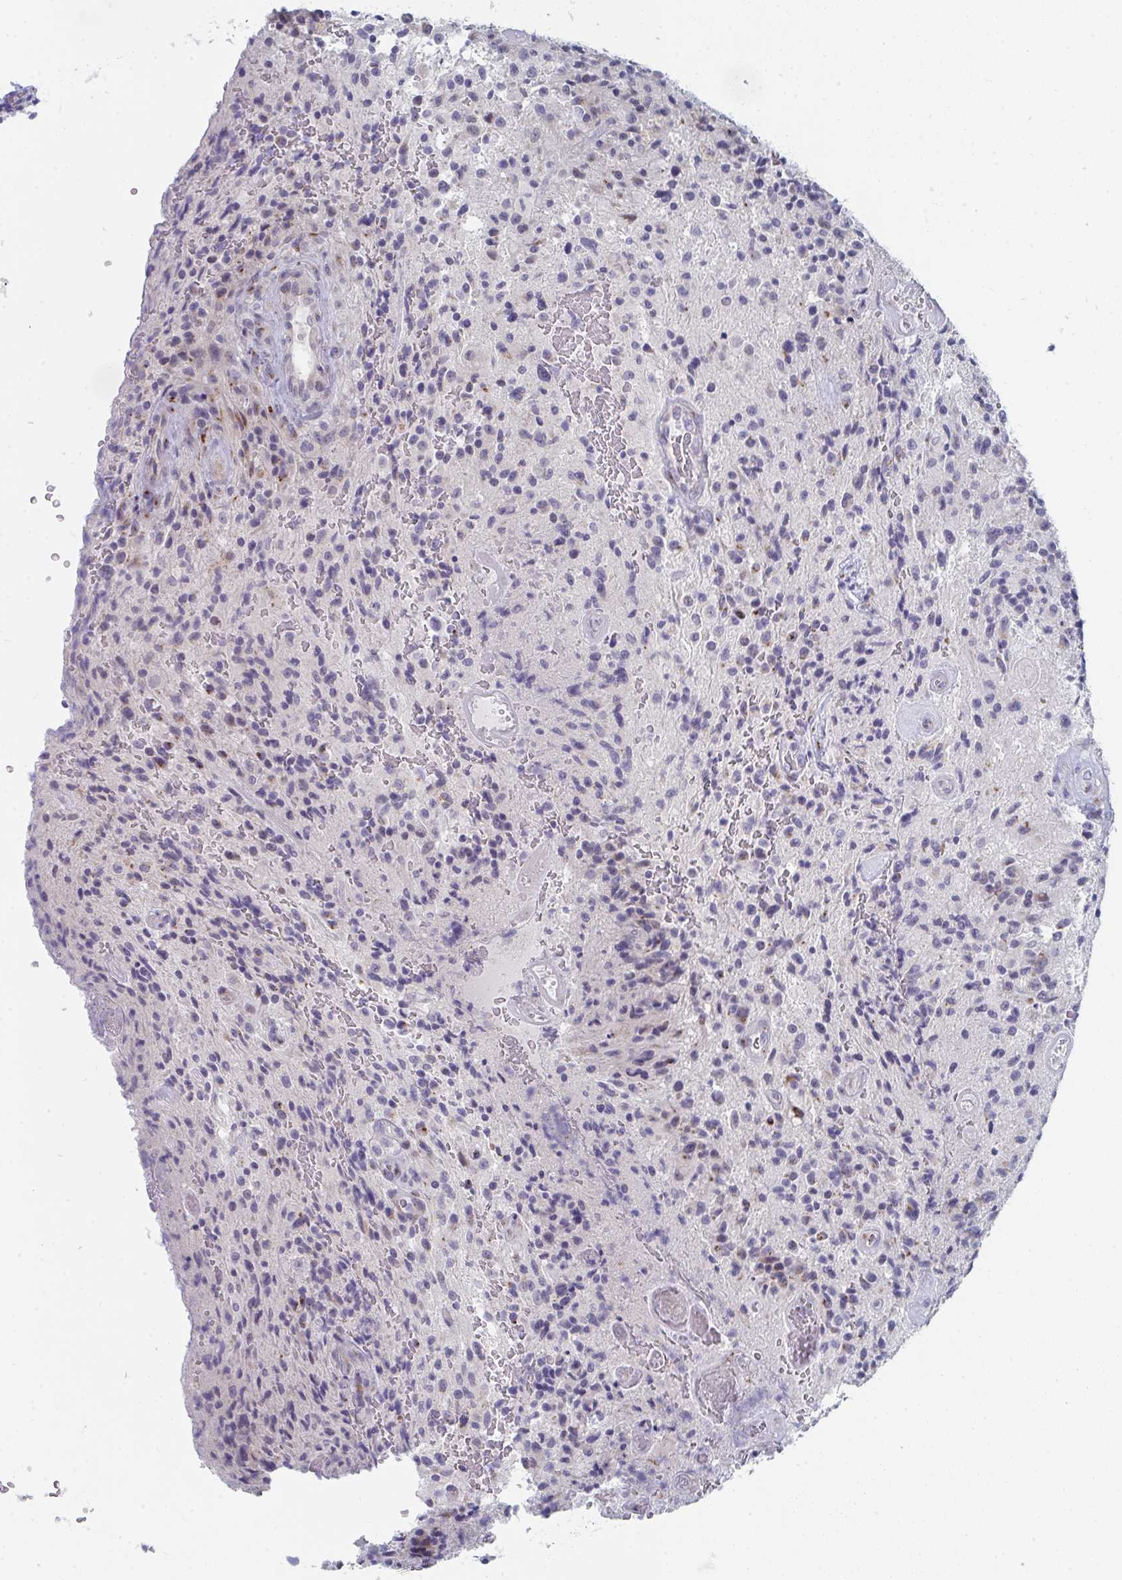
{"staining": {"intensity": "negative", "quantity": "none", "location": "none"}, "tissue": "glioma", "cell_type": "Tumor cells", "image_type": "cancer", "snomed": [{"axis": "morphology", "description": "Normal tissue, NOS"}, {"axis": "morphology", "description": "Glioma, malignant, High grade"}, {"axis": "topography", "description": "Cerebral cortex"}], "caption": "The photomicrograph displays no staining of tumor cells in glioma.", "gene": "PSMG1", "patient": {"sex": "male", "age": 56}}